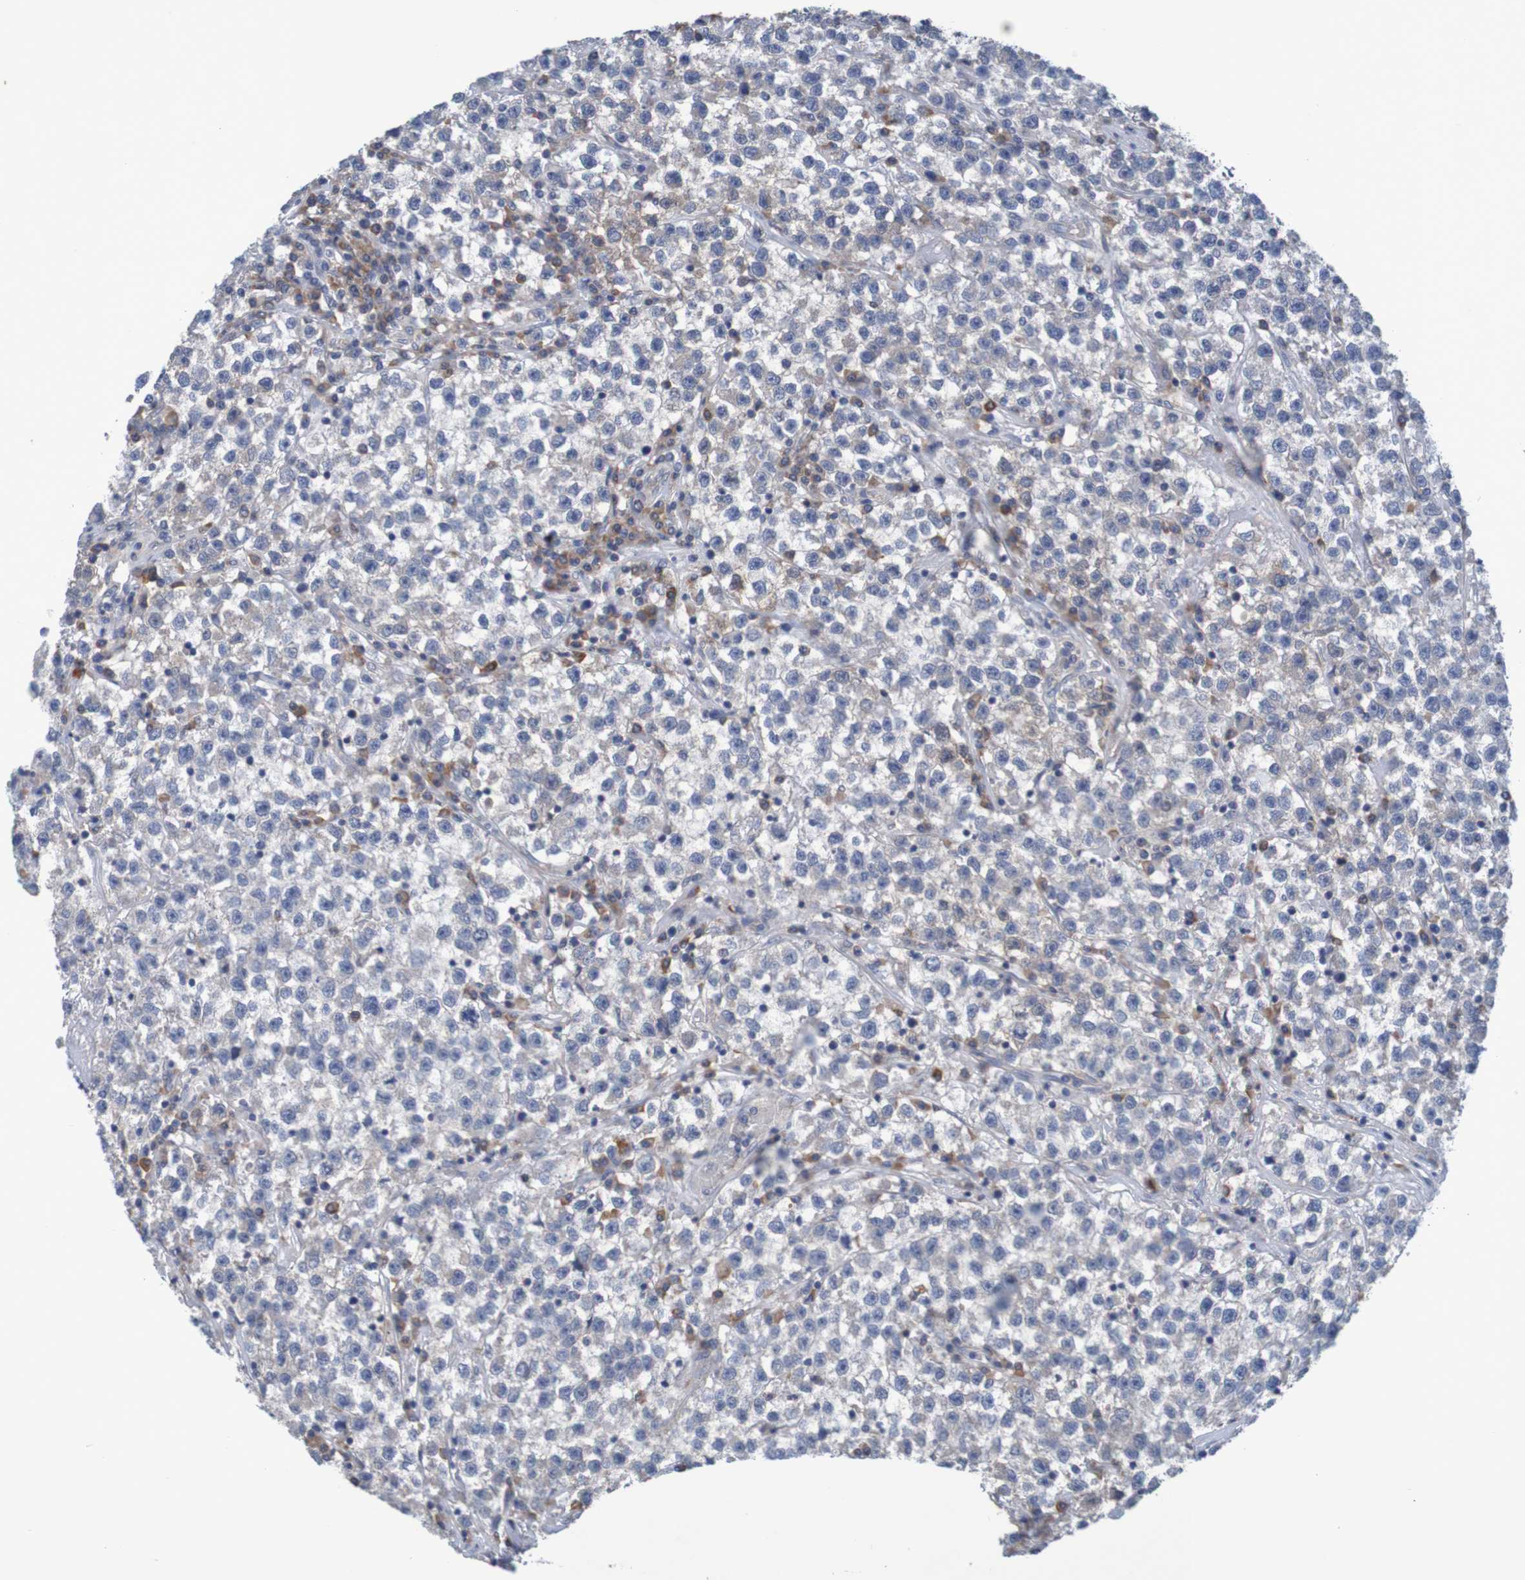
{"staining": {"intensity": "weak", "quantity": "<25%", "location": "cytoplasmic/membranous"}, "tissue": "testis cancer", "cell_type": "Tumor cells", "image_type": "cancer", "snomed": [{"axis": "morphology", "description": "Seminoma, NOS"}, {"axis": "topography", "description": "Testis"}], "caption": "This is an immunohistochemistry image of human seminoma (testis). There is no expression in tumor cells.", "gene": "LTA", "patient": {"sex": "male", "age": 22}}